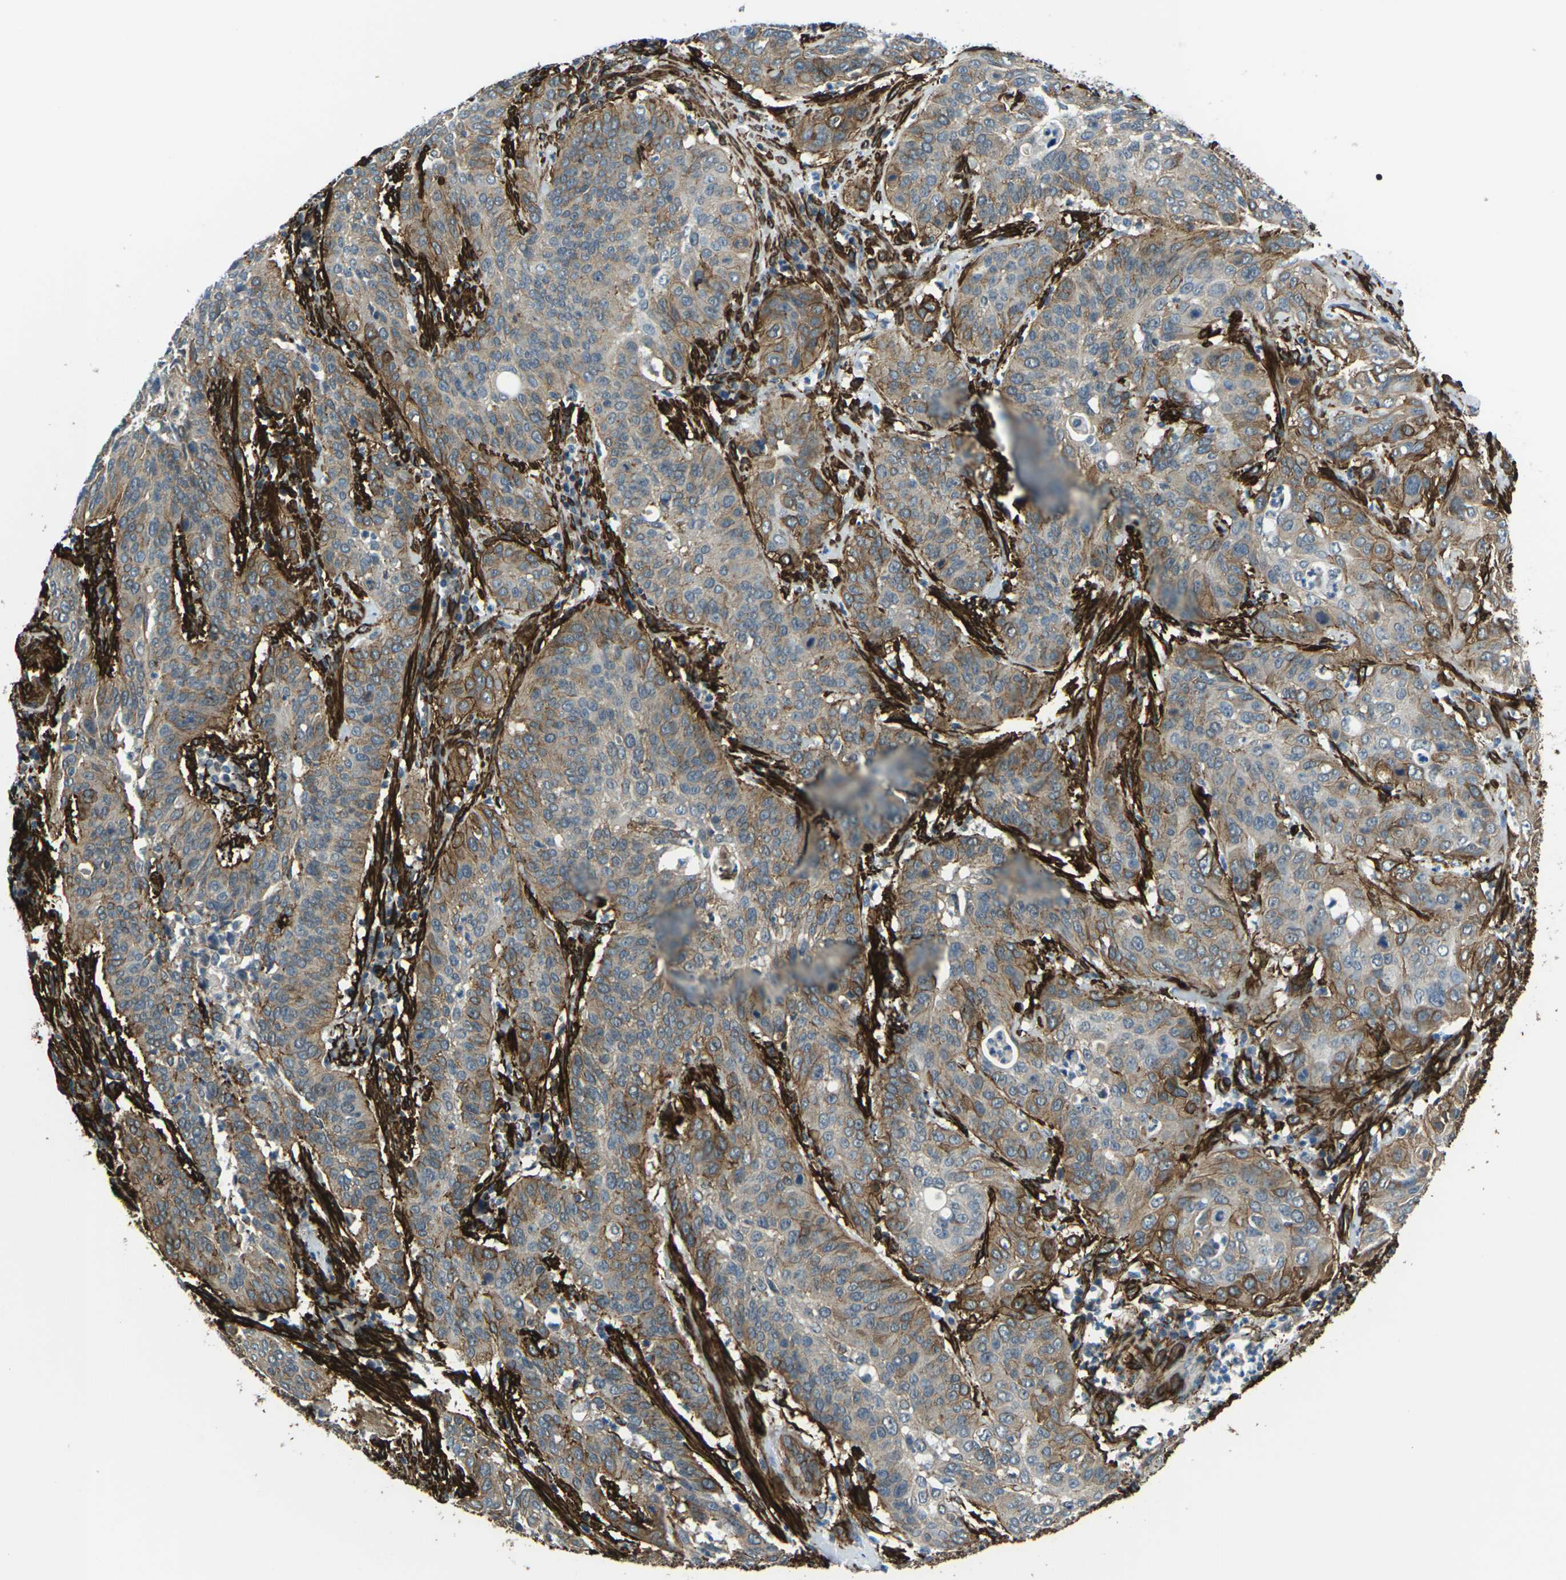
{"staining": {"intensity": "moderate", "quantity": "25%-75%", "location": "cytoplasmic/membranous"}, "tissue": "cervical cancer", "cell_type": "Tumor cells", "image_type": "cancer", "snomed": [{"axis": "morphology", "description": "Normal tissue, NOS"}, {"axis": "morphology", "description": "Squamous cell carcinoma, NOS"}, {"axis": "topography", "description": "Cervix"}], "caption": "Immunohistochemical staining of squamous cell carcinoma (cervical) exhibits medium levels of moderate cytoplasmic/membranous protein staining in approximately 25%-75% of tumor cells.", "gene": "GRAMD1C", "patient": {"sex": "female", "age": 39}}